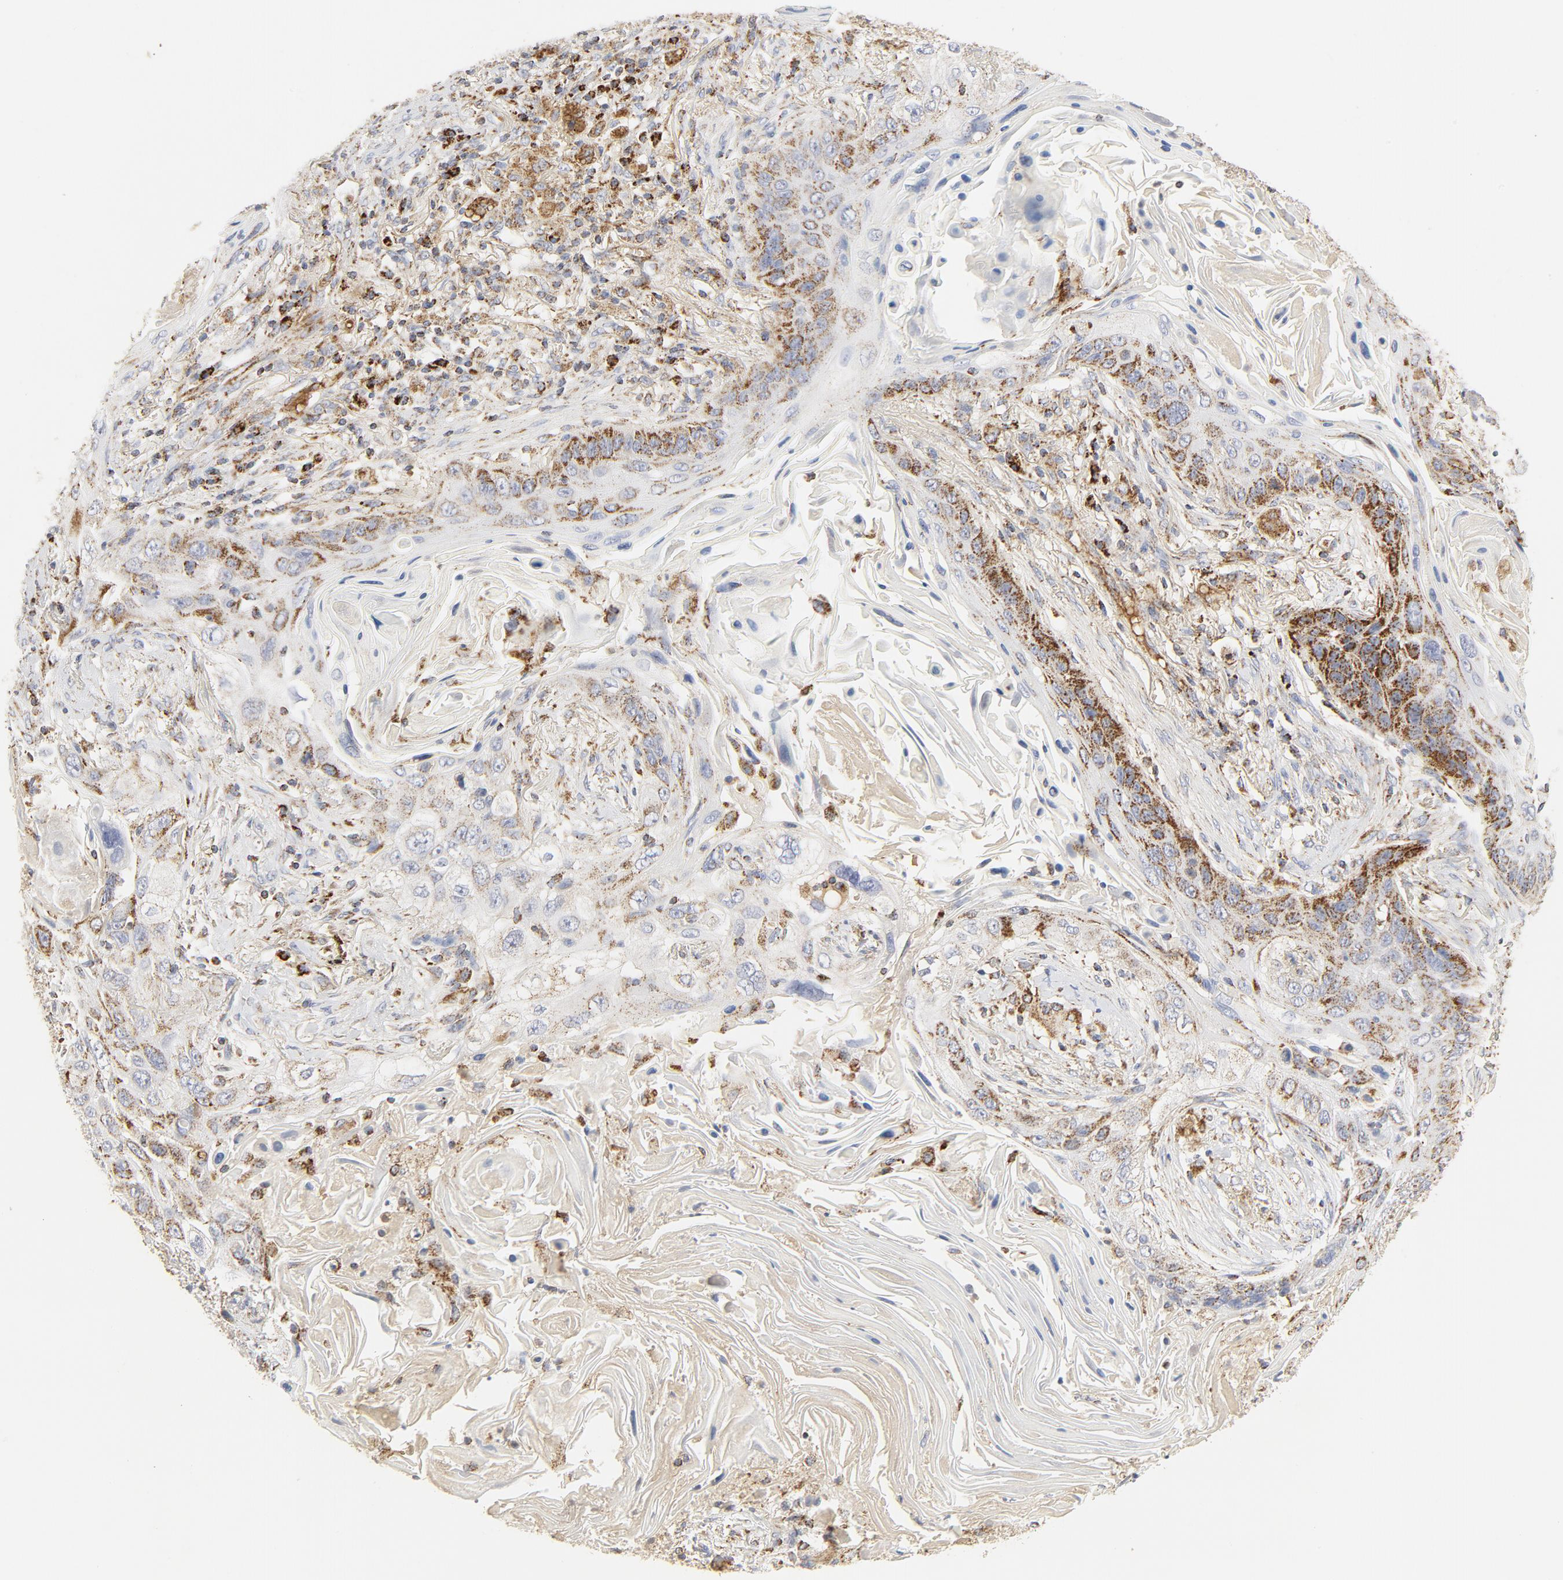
{"staining": {"intensity": "moderate", "quantity": "25%-75%", "location": "cytoplasmic/membranous"}, "tissue": "lung cancer", "cell_type": "Tumor cells", "image_type": "cancer", "snomed": [{"axis": "morphology", "description": "Squamous cell carcinoma, NOS"}, {"axis": "topography", "description": "Lung"}], "caption": "A high-resolution histopathology image shows immunohistochemistry staining of lung squamous cell carcinoma, which demonstrates moderate cytoplasmic/membranous positivity in approximately 25%-75% of tumor cells.", "gene": "PCNX4", "patient": {"sex": "female", "age": 67}}